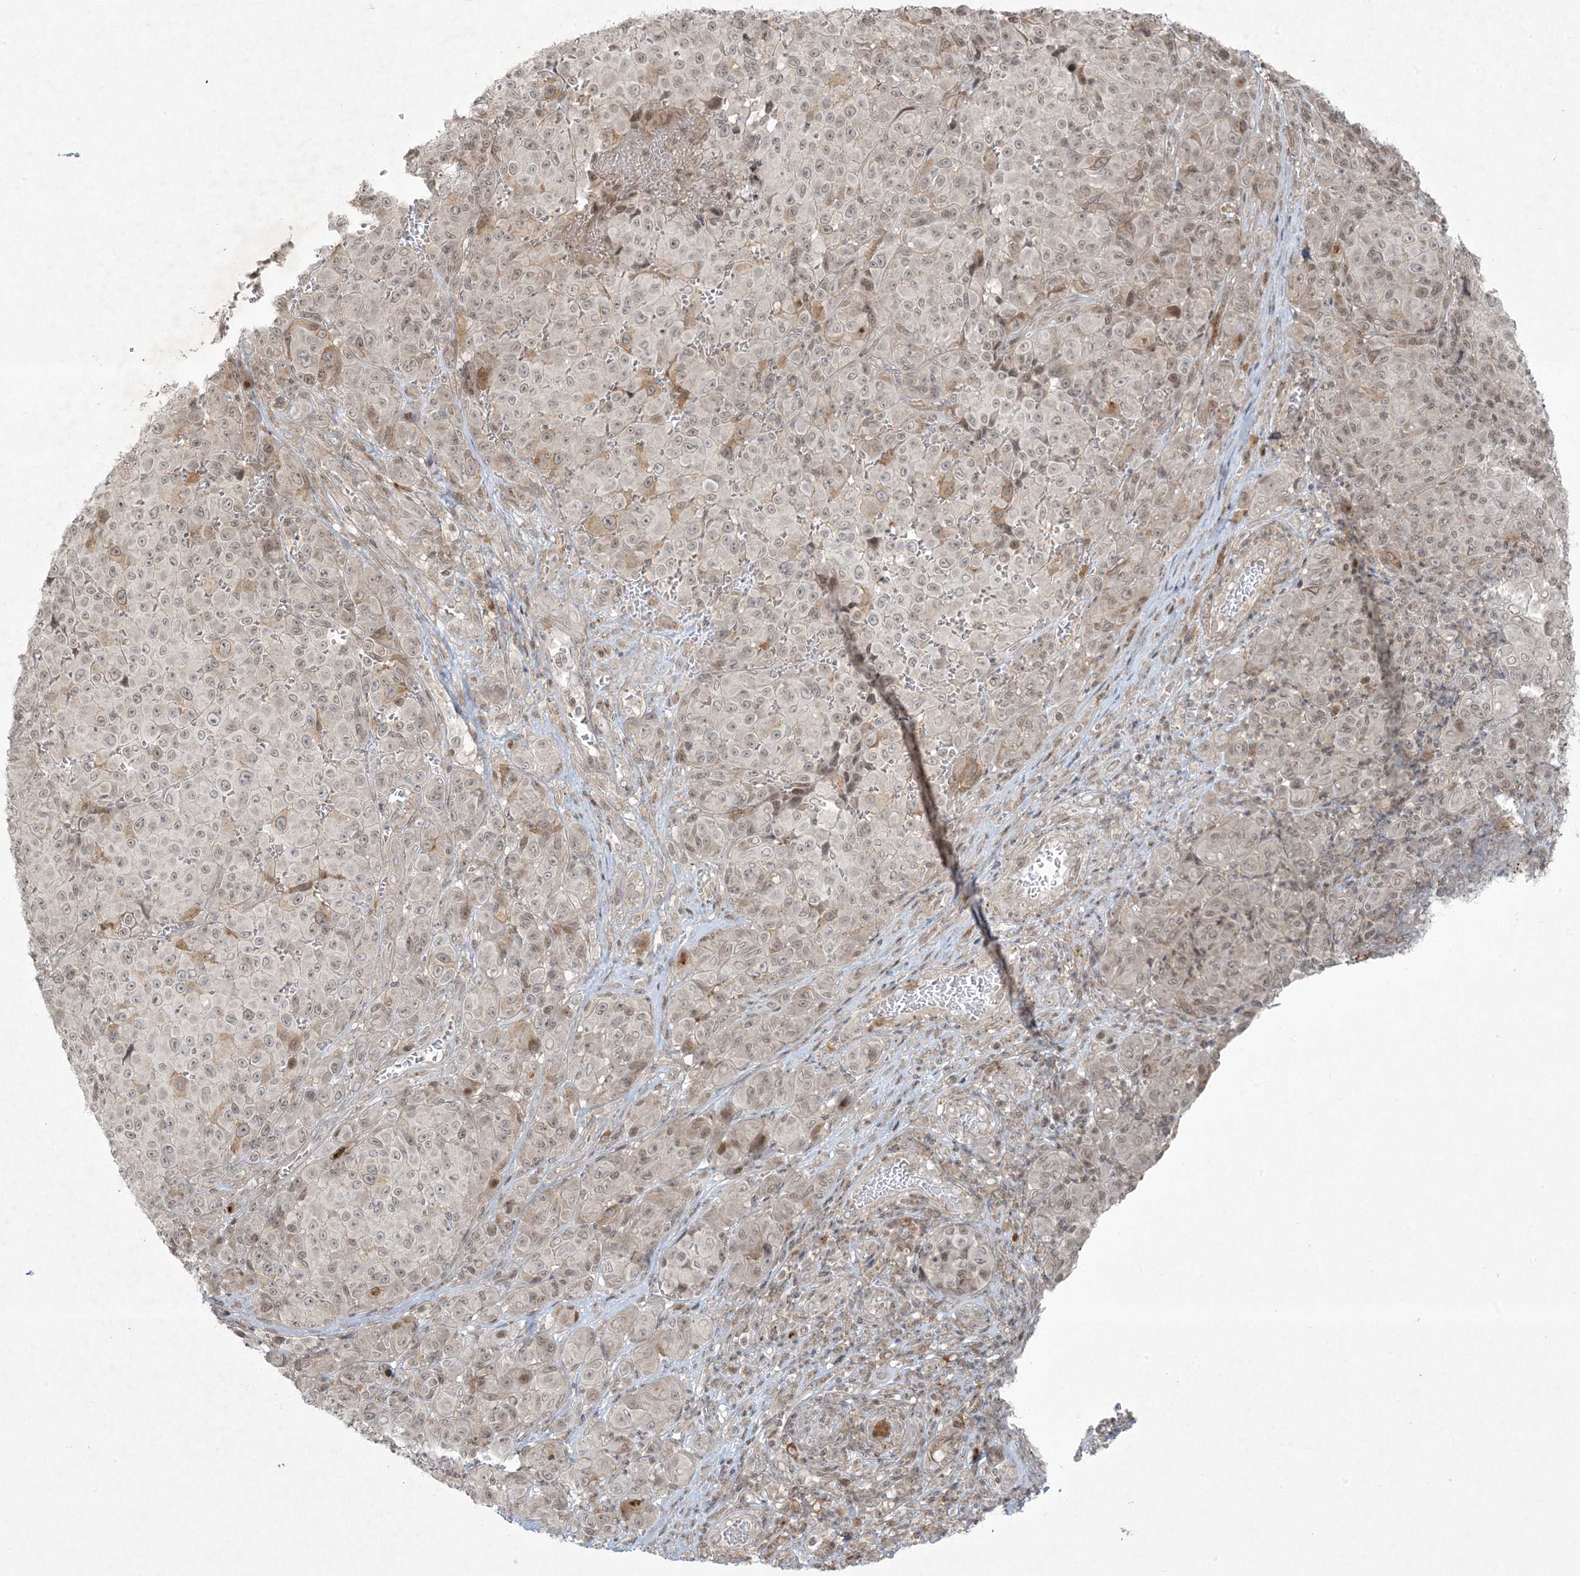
{"staining": {"intensity": "weak", "quantity": "<25%", "location": "nuclear"}, "tissue": "melanoma", "cell_type": "Tumor cells", "image_type": "cancer", "snomed": [{"axis": "morphology", "description": "Malignant melanoma, NOS"}, {"axis": "topography", "description": "Skin"}], "caption": "Tumor cells are negative for brown protein staining in malignant melanoma.", "gene": "ZNF263", "patient": {"sex": "male", "age": 73}}